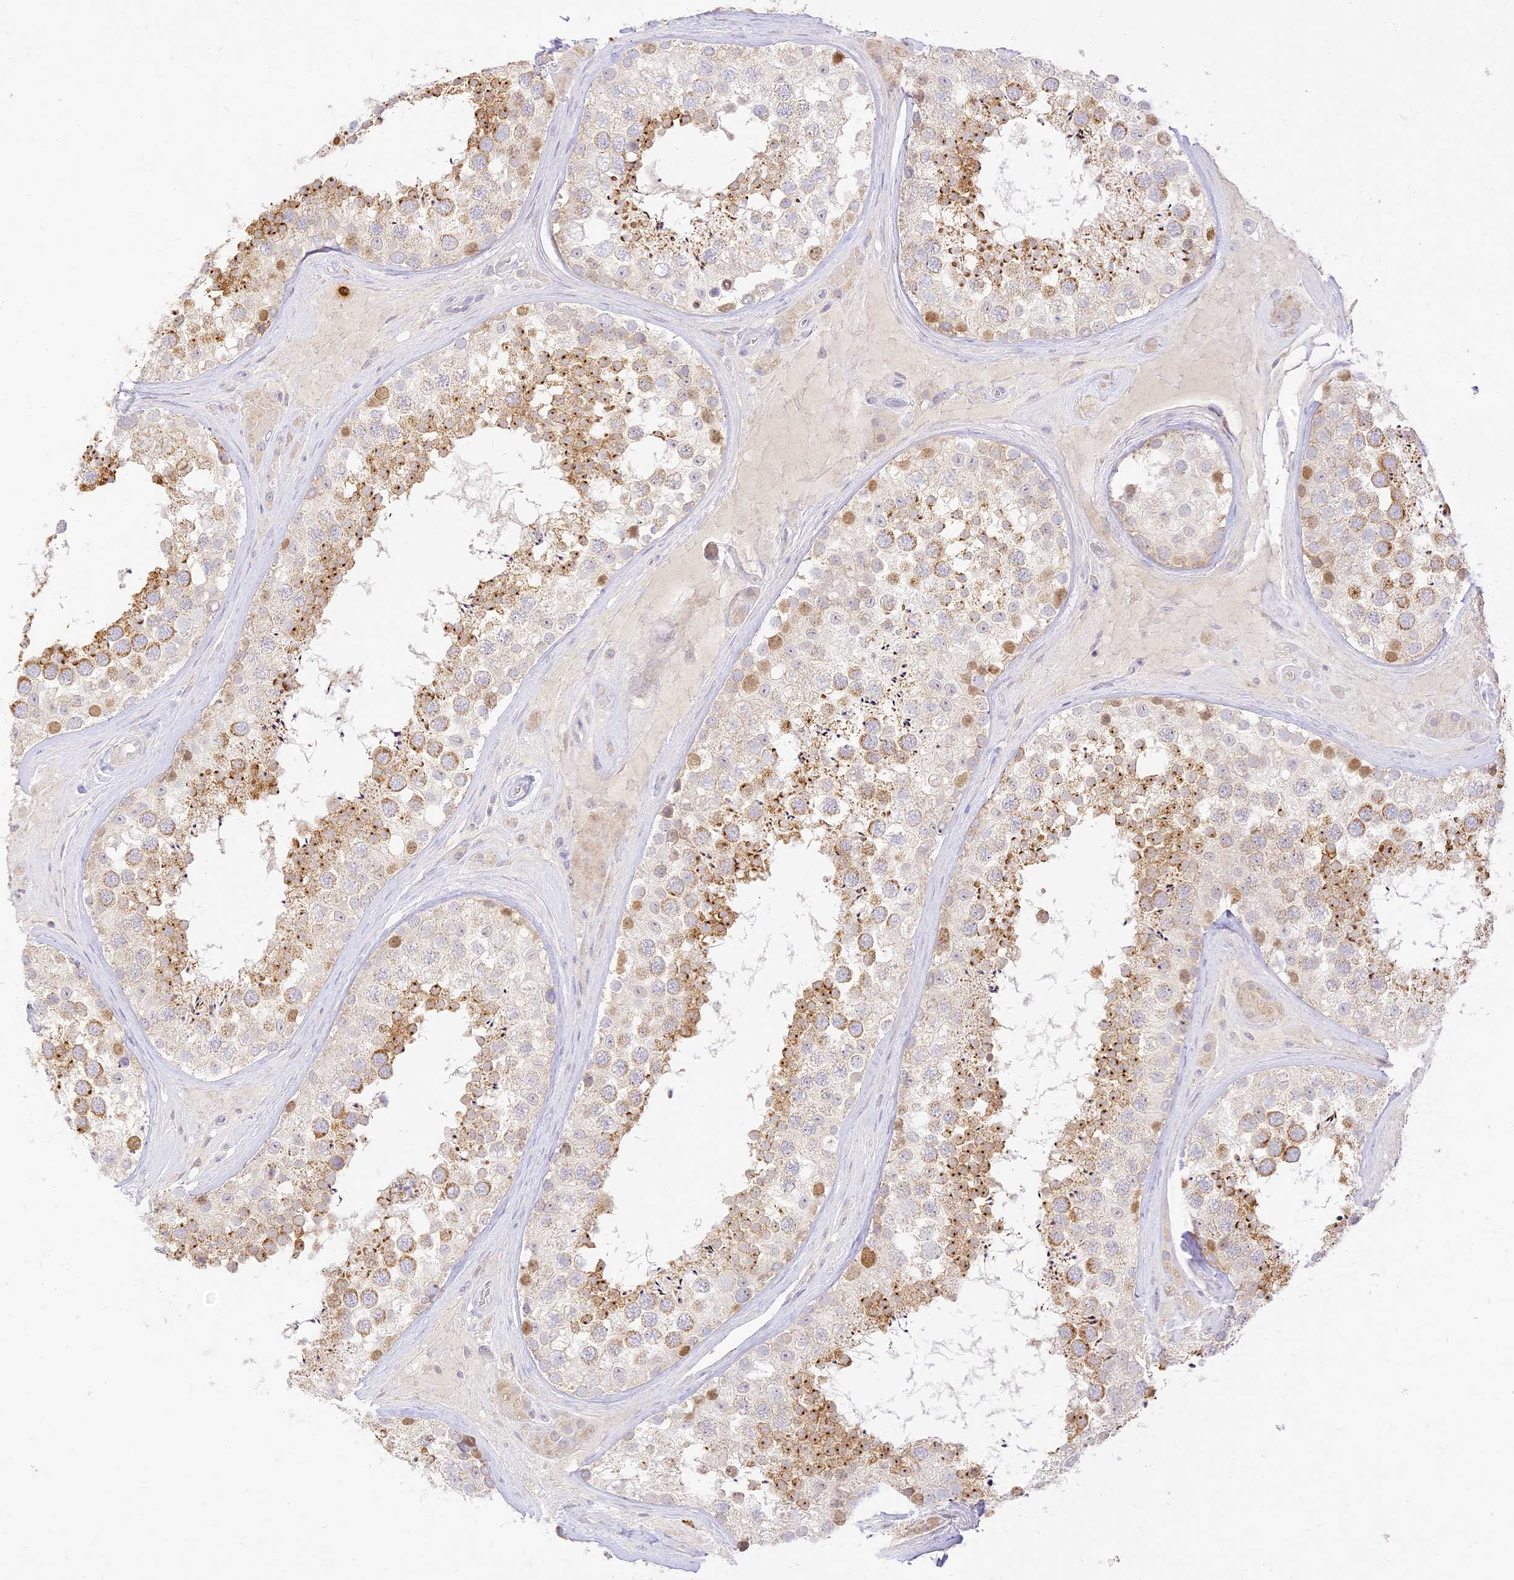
{"staining": {"intensity": "moderate", "quantity": "25%-75%", "location": "cytoplasmic/membranous"}, "tissue": "testis", "cell_type": "Cells in seminiferous ducts", "image_type": "normal", "snomed": [{"axis": "morphology", "description": "Normal tissue, NOS"}, {"axis": "topography", "description": "Testis"}], "caption": "This histopathology image shows IHC staining of normal testis, with medium moderate cytoplasmic/membranous staining in about 25%-75% of cells in seminiferous ducts.", "gene": "LRRC15", "patient": {"sex": "male", "age": 46}}